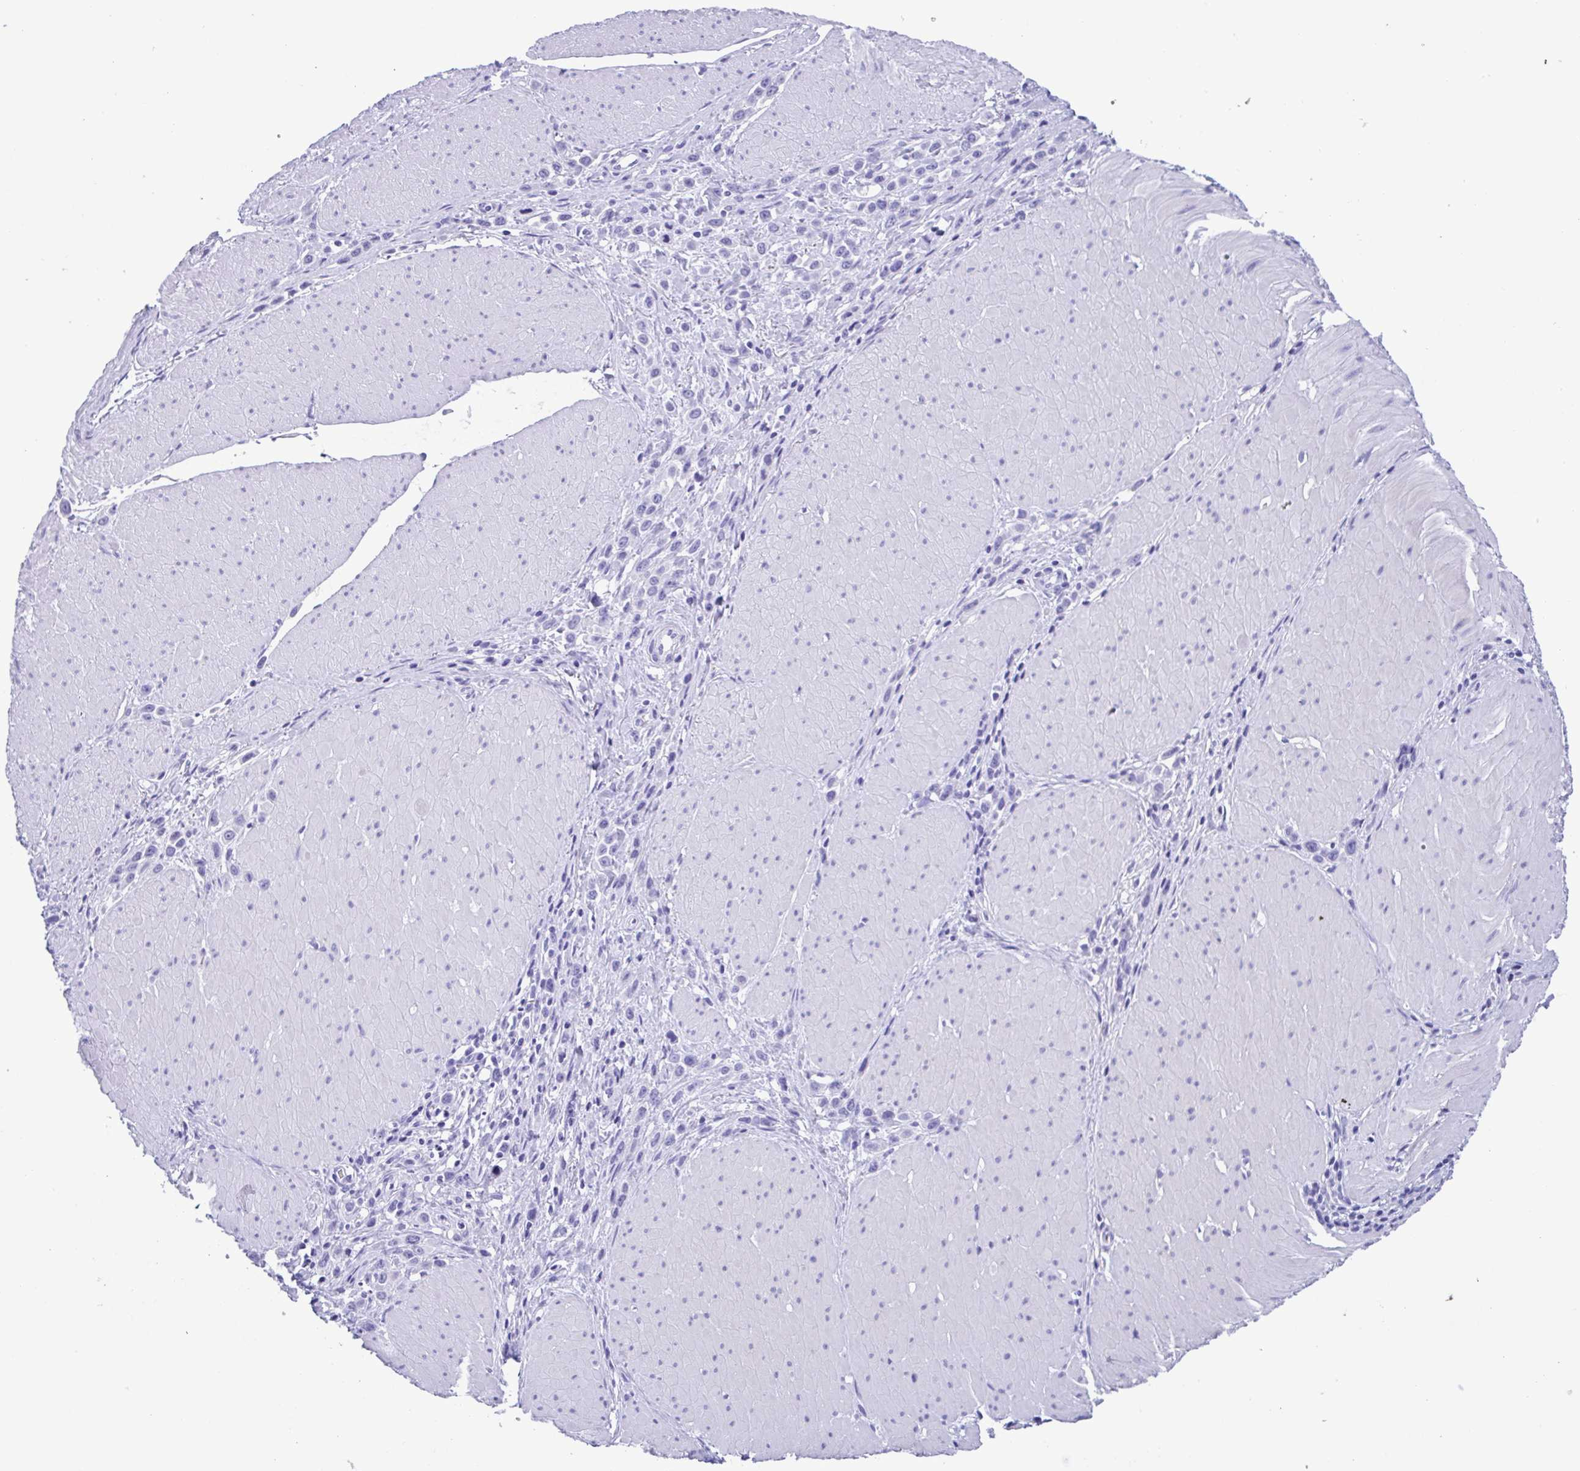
{"staining": {"intensity": "negative", "quantity": "none", "location": "none"}, "tissue": "stomach cancer", "cell_type": "Tumor cells", "image_type": "cancer", "snomed": [{"axis": "morphology", "description": "Adenocarcinoma, NOS"}, {"axis": "topography", "description": "Stomach"}], "caption": "DAB (3,3'-diaminobenzidine) immunohistochemical staining of human stomach cancer (adenocarcinoma) displays no significant staining in tumor cells.", "gene": "TSPY2", "patient": {"sex": "male", "age": 47}}